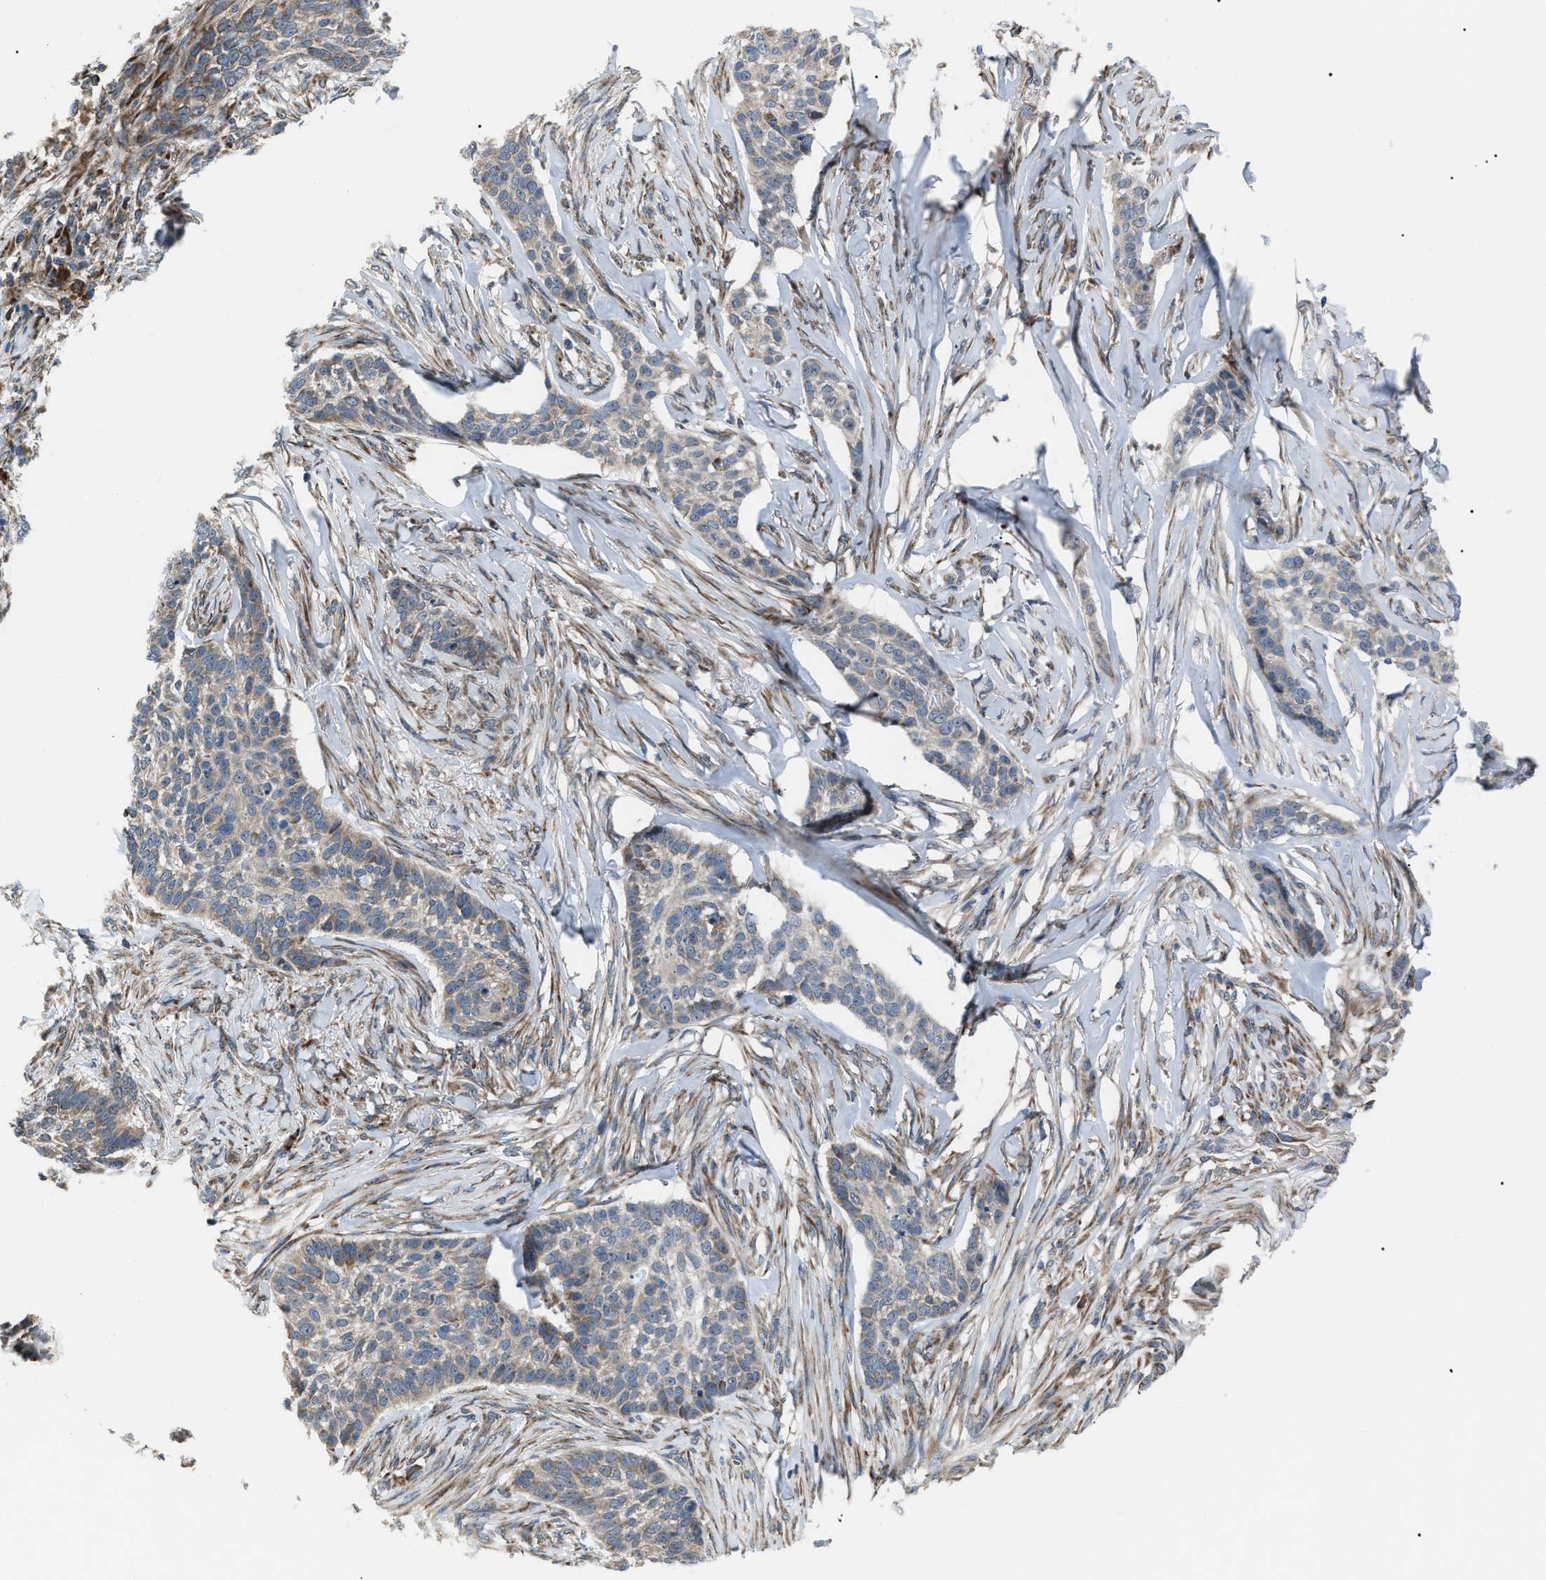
{"staining": {"intensity": "negative", "quantity": "none", "location": "none"}, "tissue": "skin cancer", "cell_type": "Tumor cells", "image_type": "cancer", "snomed": [{"axis": "morphology", "description": "Basal cell carcinoma"}, {"axis": "topography", "description": "Skin"}], "caption": "Immunohistochemistry (IHC) micrograph of basal cell carcinoma (skin) stained for a protein (brown), which exhibits no expression in tumor cells. The staining is performed using DAB brown chromogen with nuclei counter-stained in using hematoxylin.", "gene": "AGO2", "patient": {"sex": "male", "age": 85}}